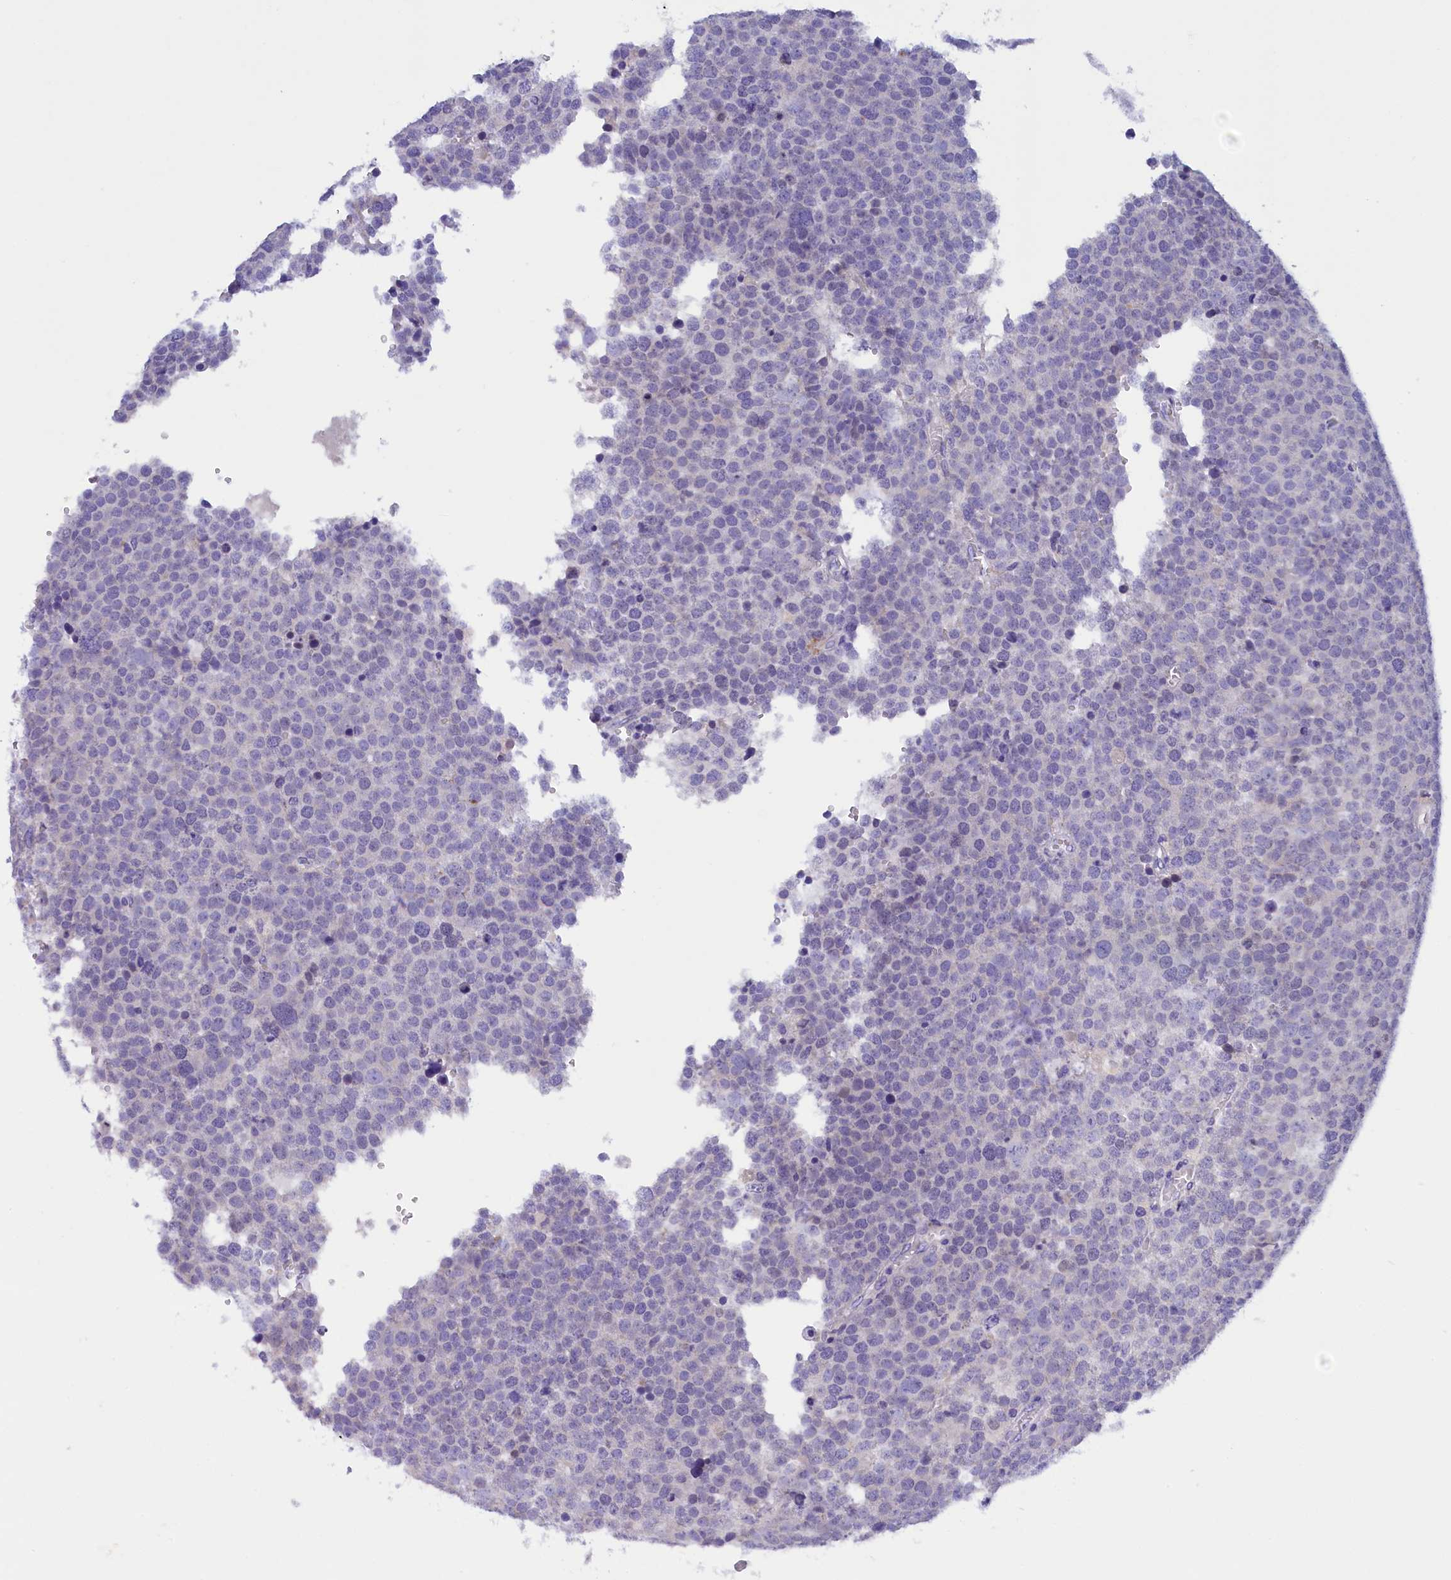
{"staining": {"intensity": "negative", "quantity": "none", "location": "none"}, "tissue": "testis cancer", "cell_type": "Tumor cells", "image_type": "cancer", "snomed": [{"axis": "morphology", "description": "Seminoma, NOS"}, {"axis": "topography", "description": "Testis"}], "caption": "A high-resolution image shows immunohistochemistry (IHC) staining of testis cancer (seminoma), which reveals no significant staining in tumor cells. Brightfield microscopy of IHC stained with DAB (3,3'-diaminobenzidine) (brown) and hematoxylin (blue), captured at high magnification.", "gene": "RTTN", "patient": {"sex": "male", "age": 71}}